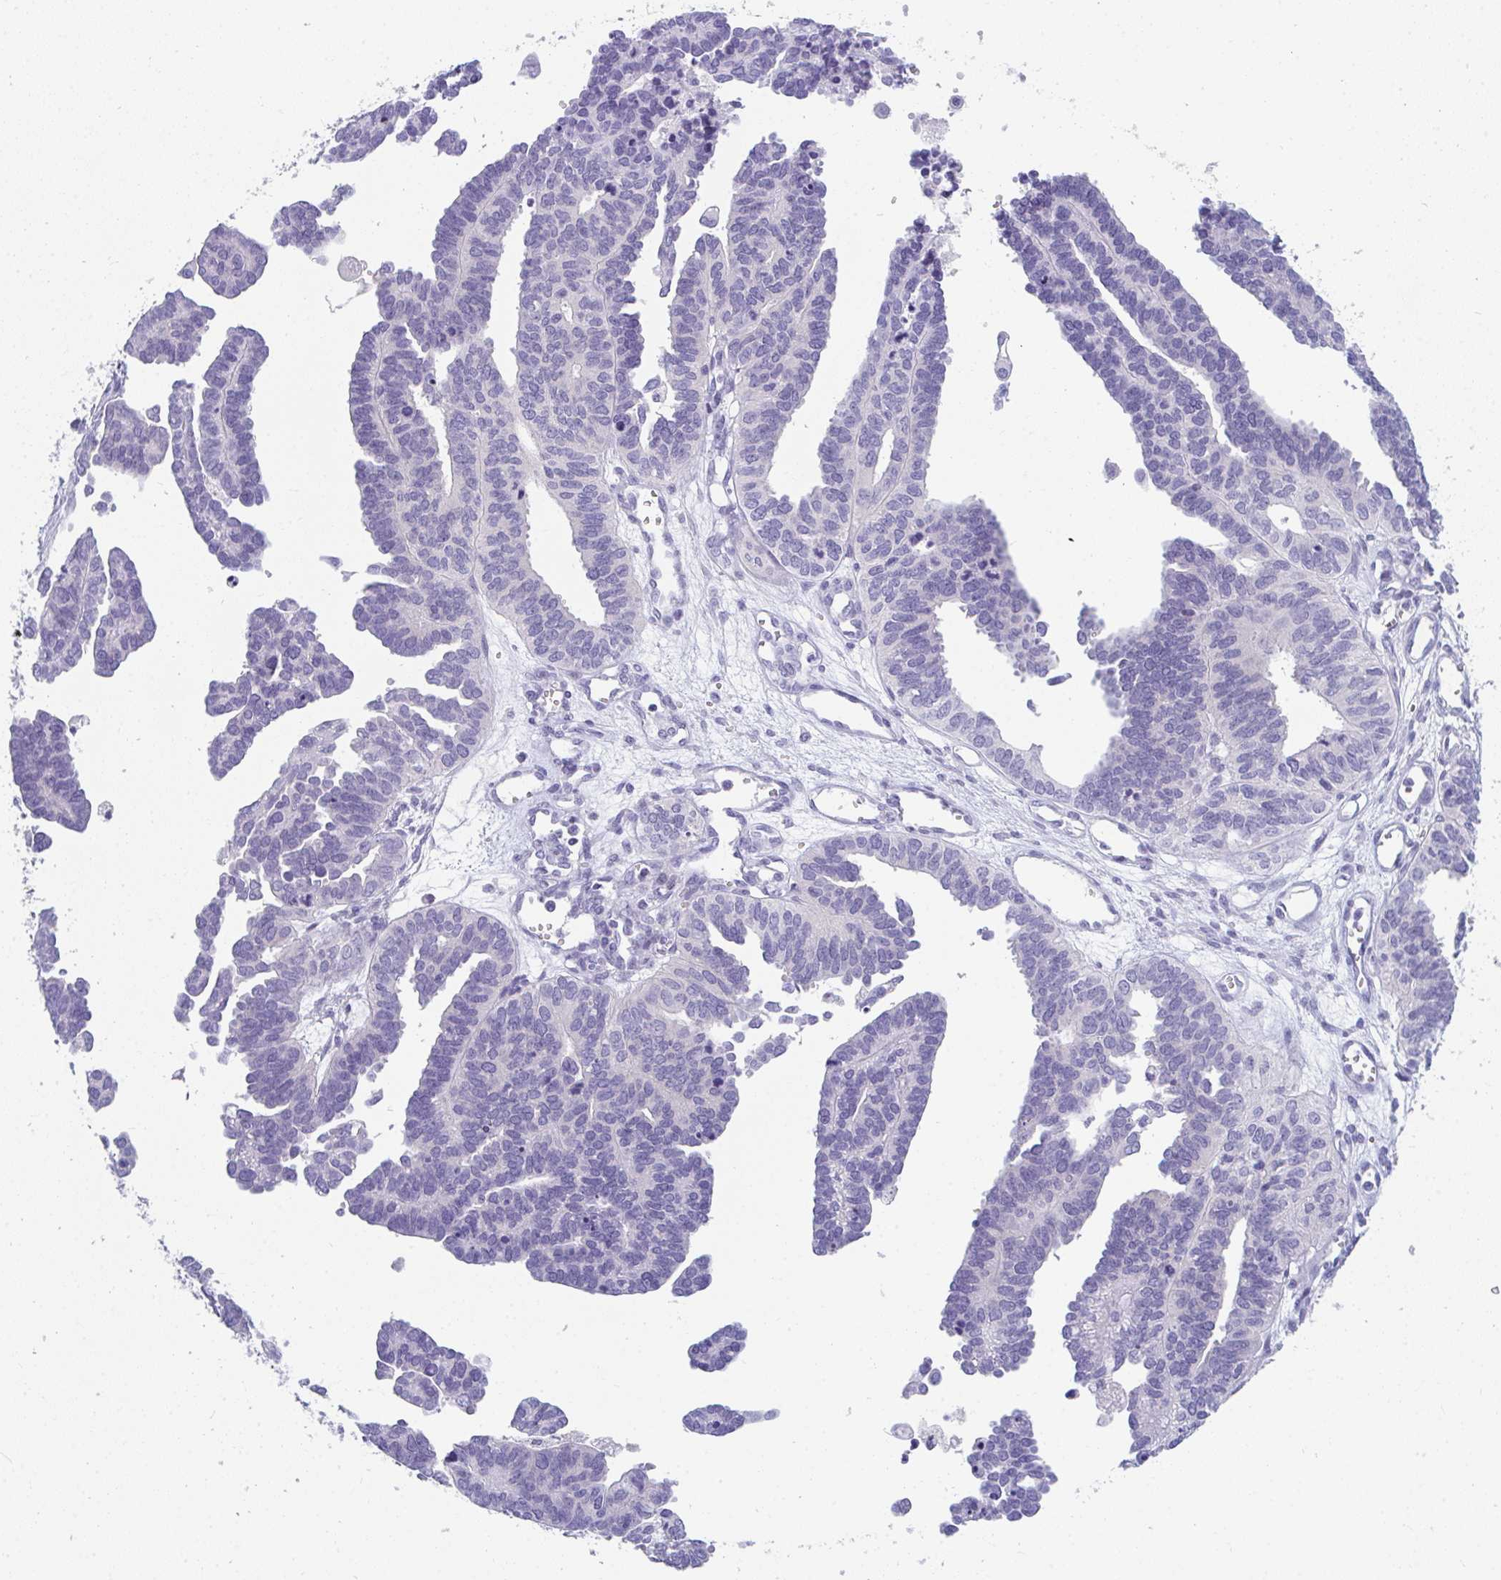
{"staining": {"intensity": "negative", "quantity": "none", "location": "none"}, "tissue": "ovarian cancer", "cell_type": "Tumor cells", "image_type": "cancer", "snomed": [{"axis": "morphology", "description": "Cystadenocarcinoma, serous, NOS"}, {"axis": "topography", "description": "Ovary"}], "caption": "This is an IHC histopathology image of ovarian cancer (serous cystadenocarcinoma). There is no expression in tumor cells.", "gene": "TTC30B", "patient": {"sex": "female", "age": 51}}